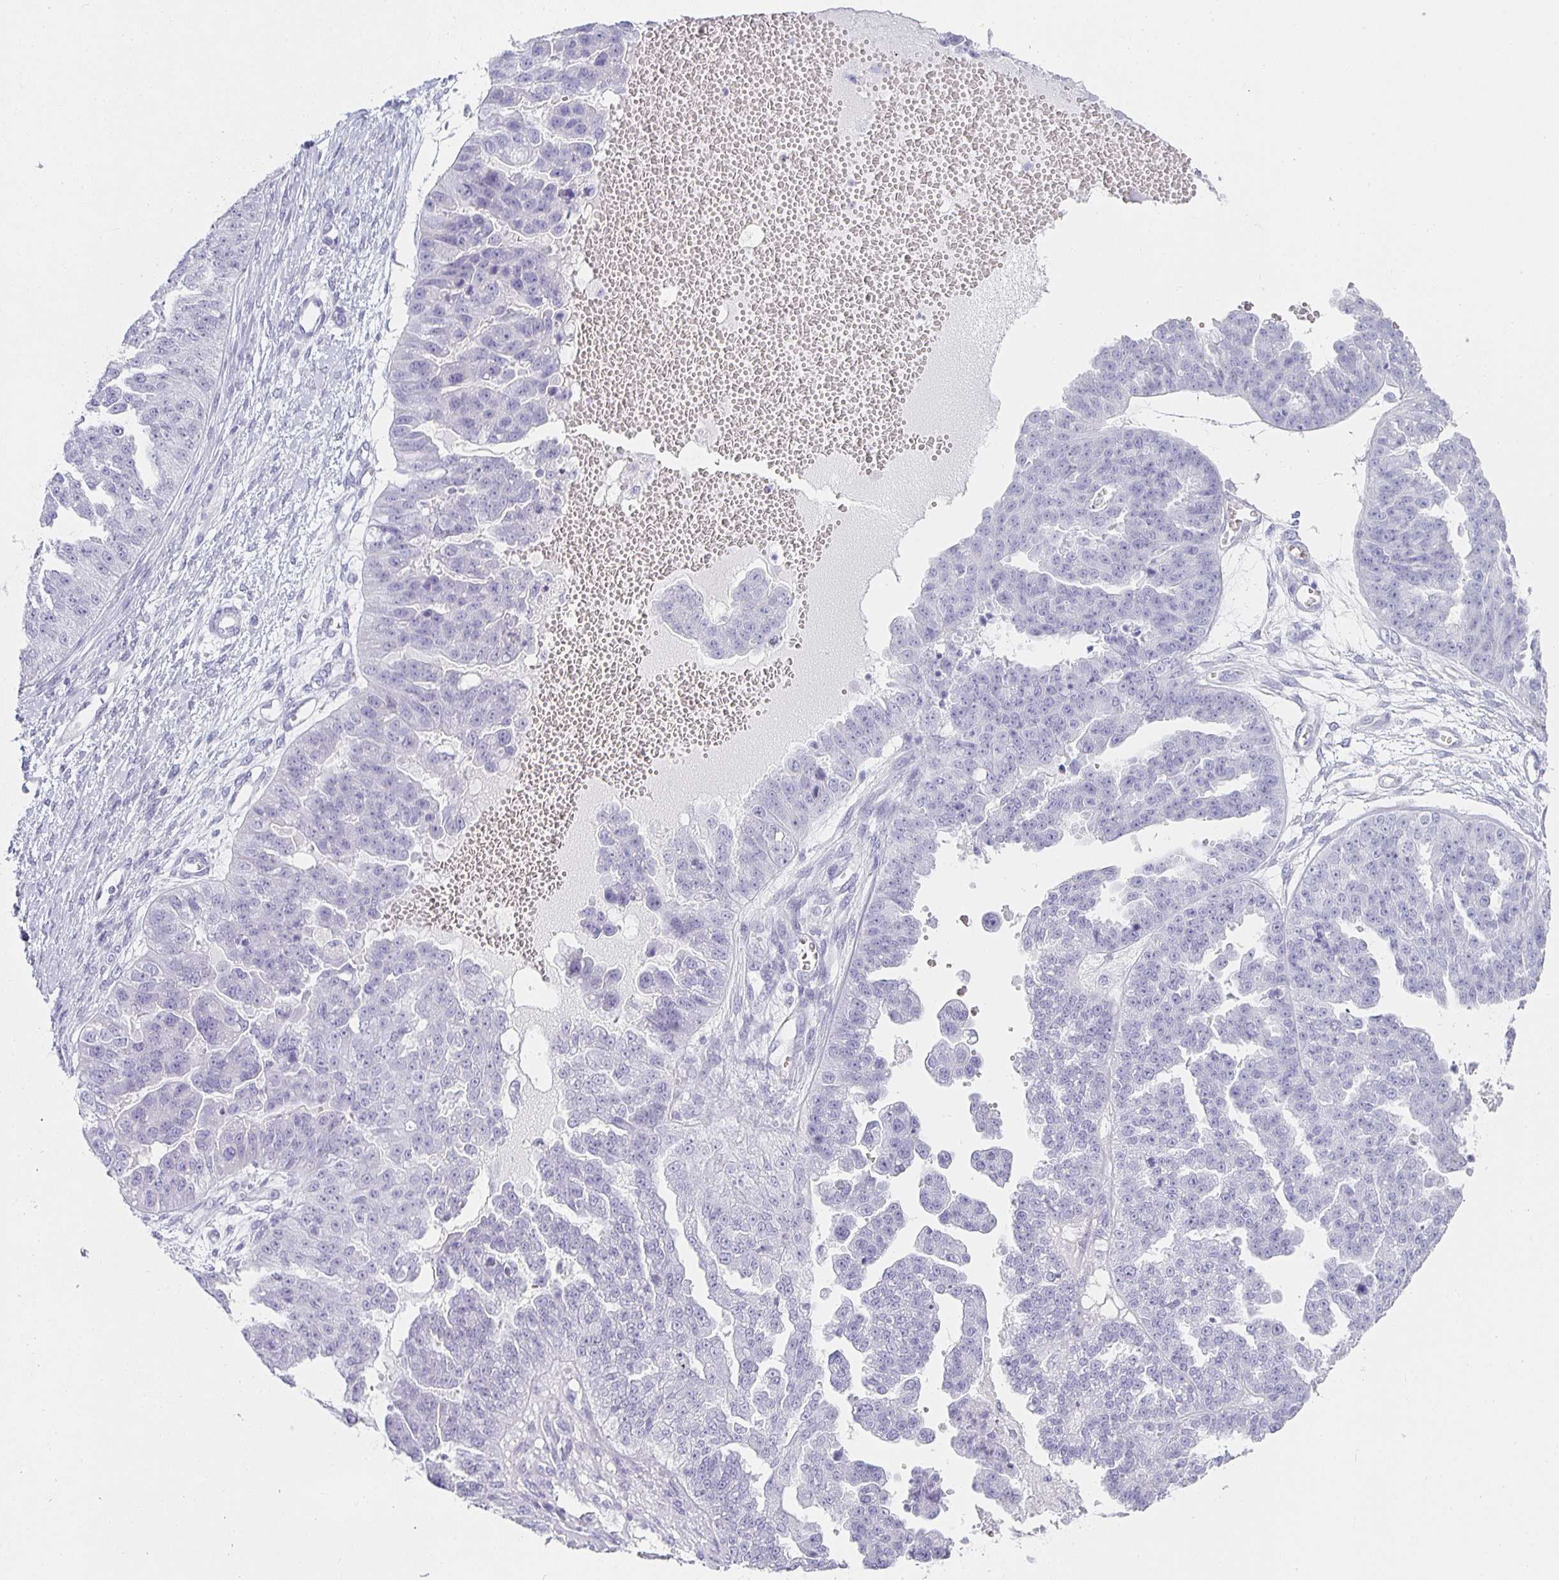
{"staining": {"intensity": "negative", "quantity": "none", "location": "none"}, "tissue": "ovarian cancer", "cell_type": "Tumor cells", "image_type": "cancer", "snomed": [{"axis": "morphology", "description": "Cystadenocarcinoma, serous, NOS"}, {"axis": "topography", "description": "Ovary"}], "caption": "Tumor cells show no significant protein expression in serous cystadenocarcinoma (ovarian).", "gene": "TPSD1", "patient": {"sex": "female", "age": 58}}